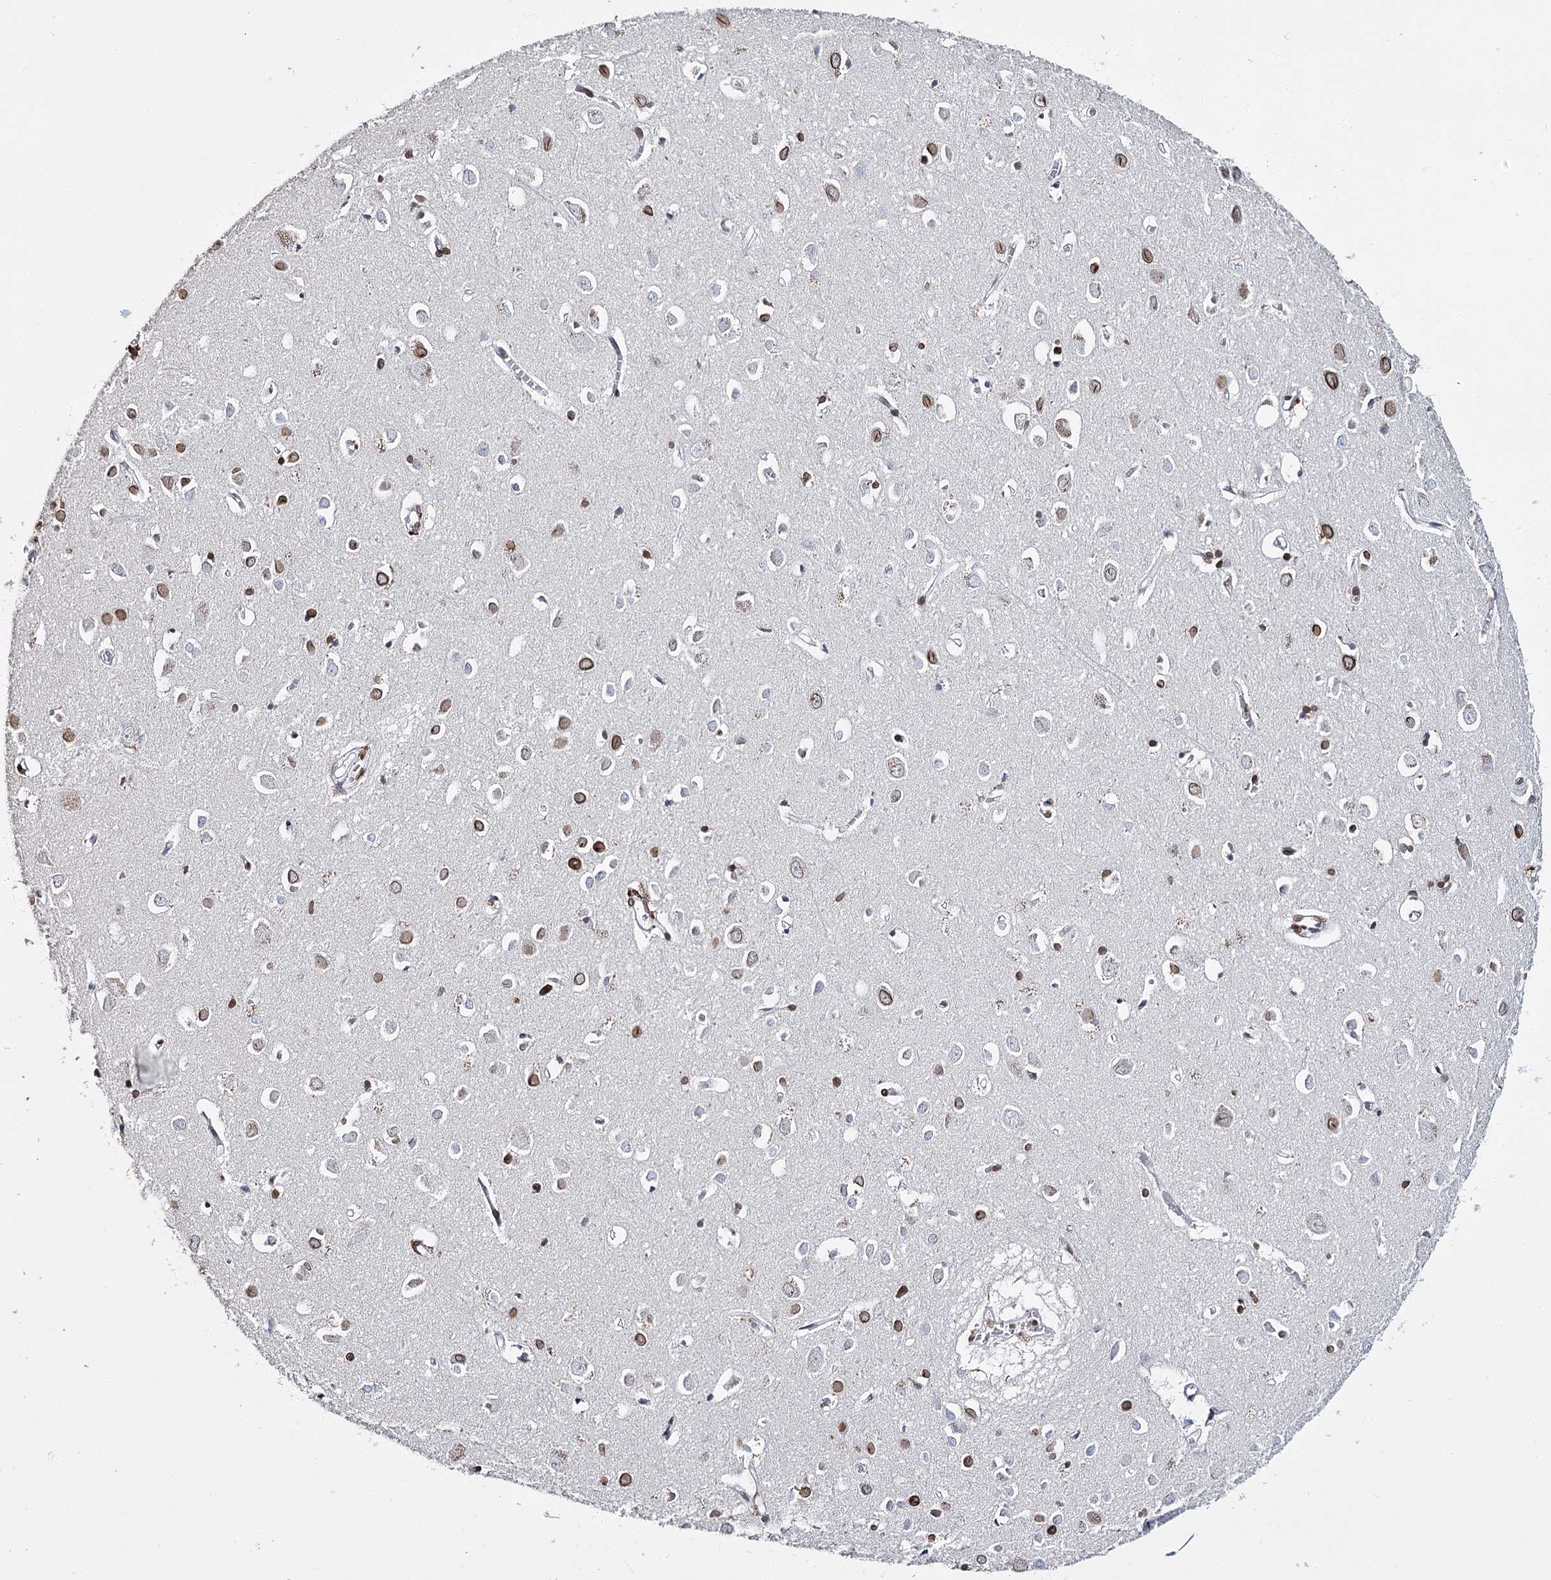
{"staining": {"intensity": "moderate", "quantity": ">75%", "location": "nuclear"}, "tissue": "cerebral cortex", "cell_type": "Endothelial cells", "image_type": "normal", "snomed": [{"axis": "morphology", "description": "Normal tissue, NOS"}, {"axis": "topography", "description": "Cerebral cortex"}], "caption": "IHC of unremarkable cerebral cortex exhibits medium levels of moderate nuclear expression in approximately >75% of endothelial cells. Immunohistochemistry (ihc) stains the protein of interest in brown and the nuclei are stained blue.", "gene": "KIAA0930", "patient": {"sex": "female", "age": 64}}